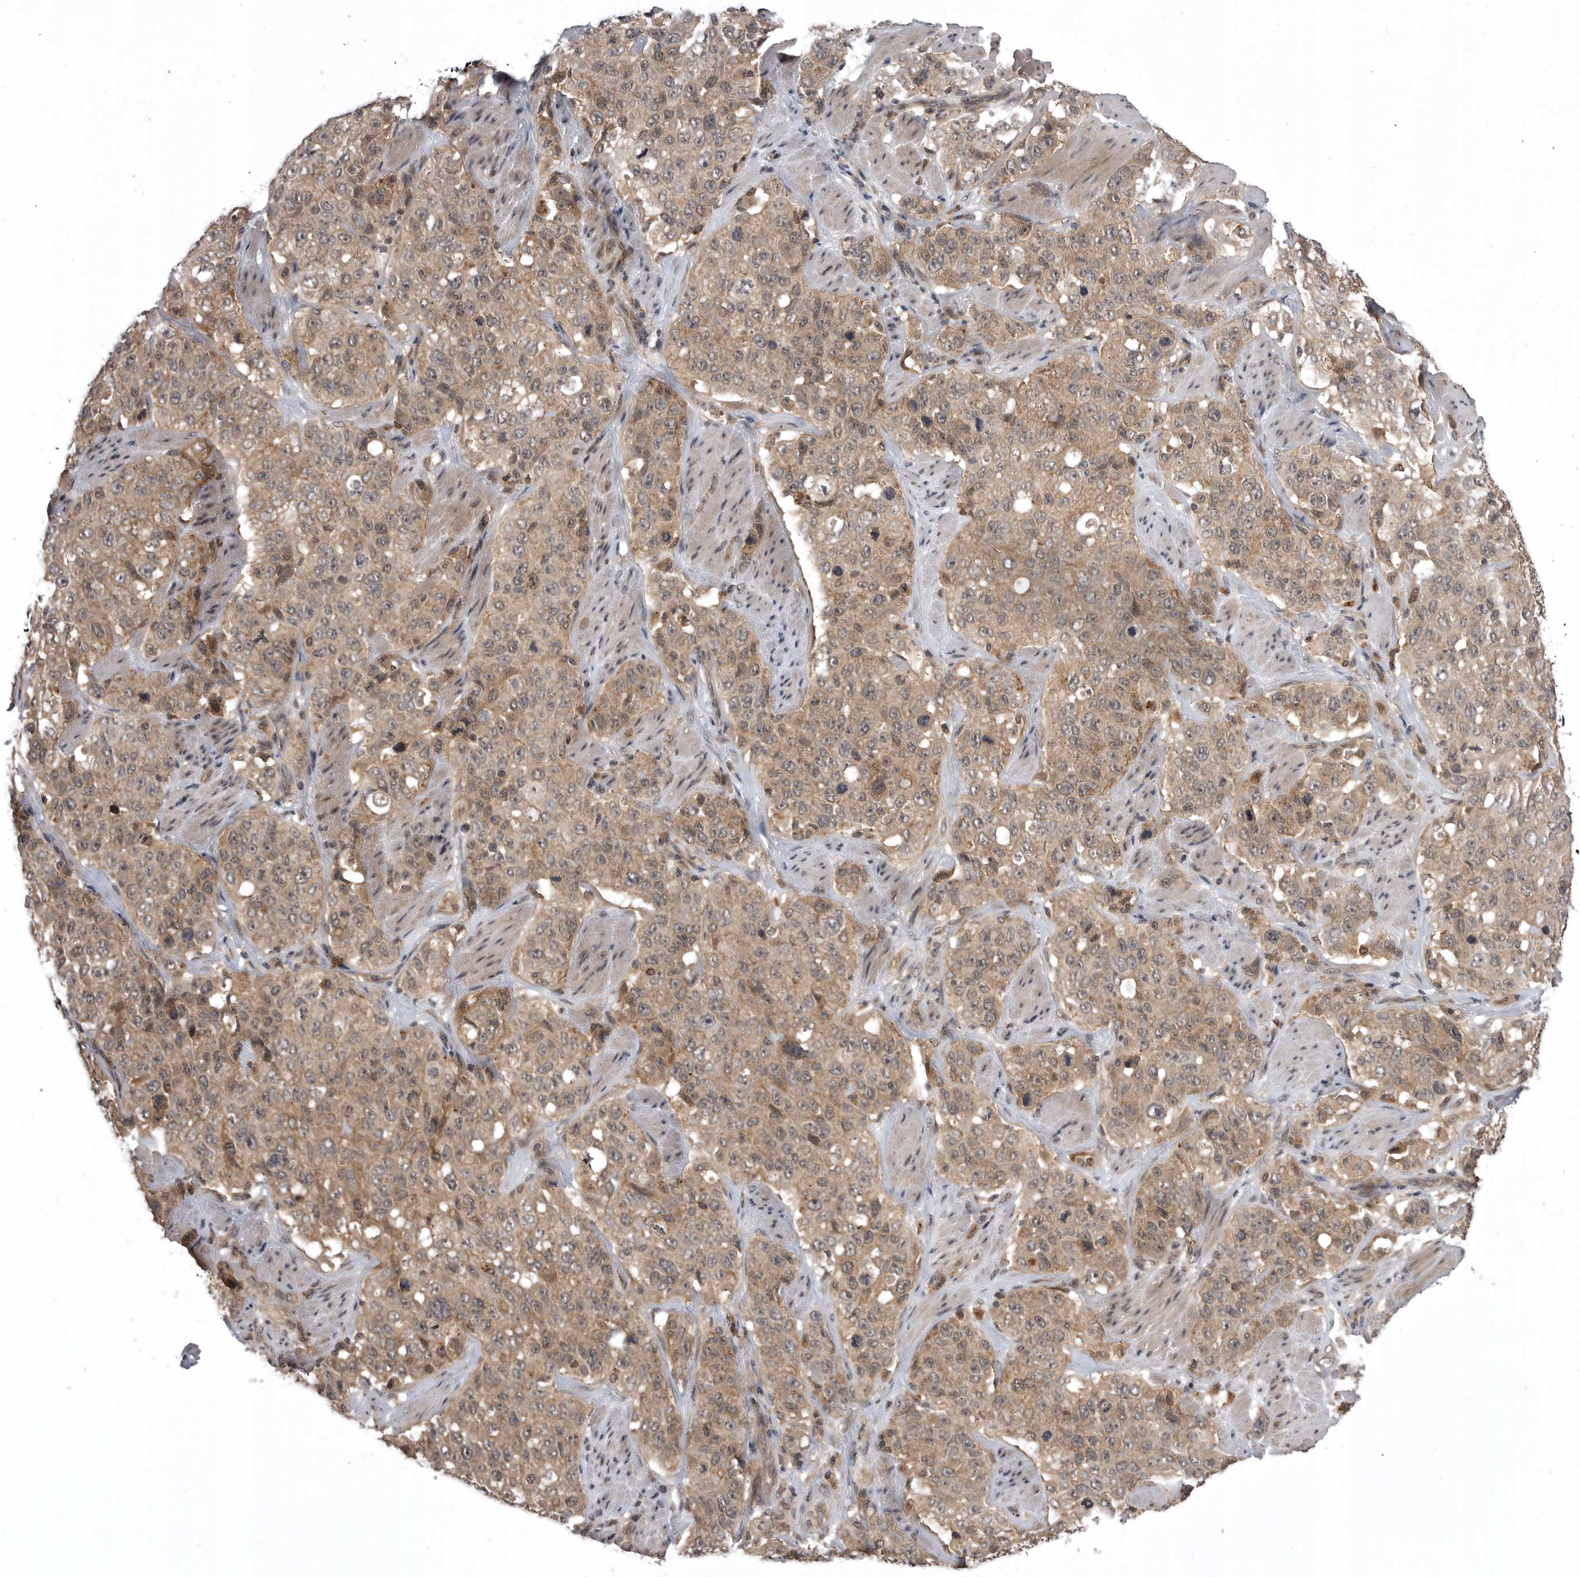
{"staining": {"intensity": "weak", "quantity": ">75%", "location": "cytoplasmic/membranous"}, "tissue": "stomach cancer", "cell_type": "Tumor cells", "image_type": "cancer", "snomed": [{"axis": "morphology", "description": "Adenocarcinoma, NOS"}, {"axis": "topography", "description": "Stomach"}], "caption": "This is a photomicrograph of immunohistochemistry (IHC) staining of stomach adenocarcinoma, which shows weak positivity in the cytoplasmic/membranous of tumor cells.", "gene": "AOAH", "patient": {"sex": "male", "age": 48}}